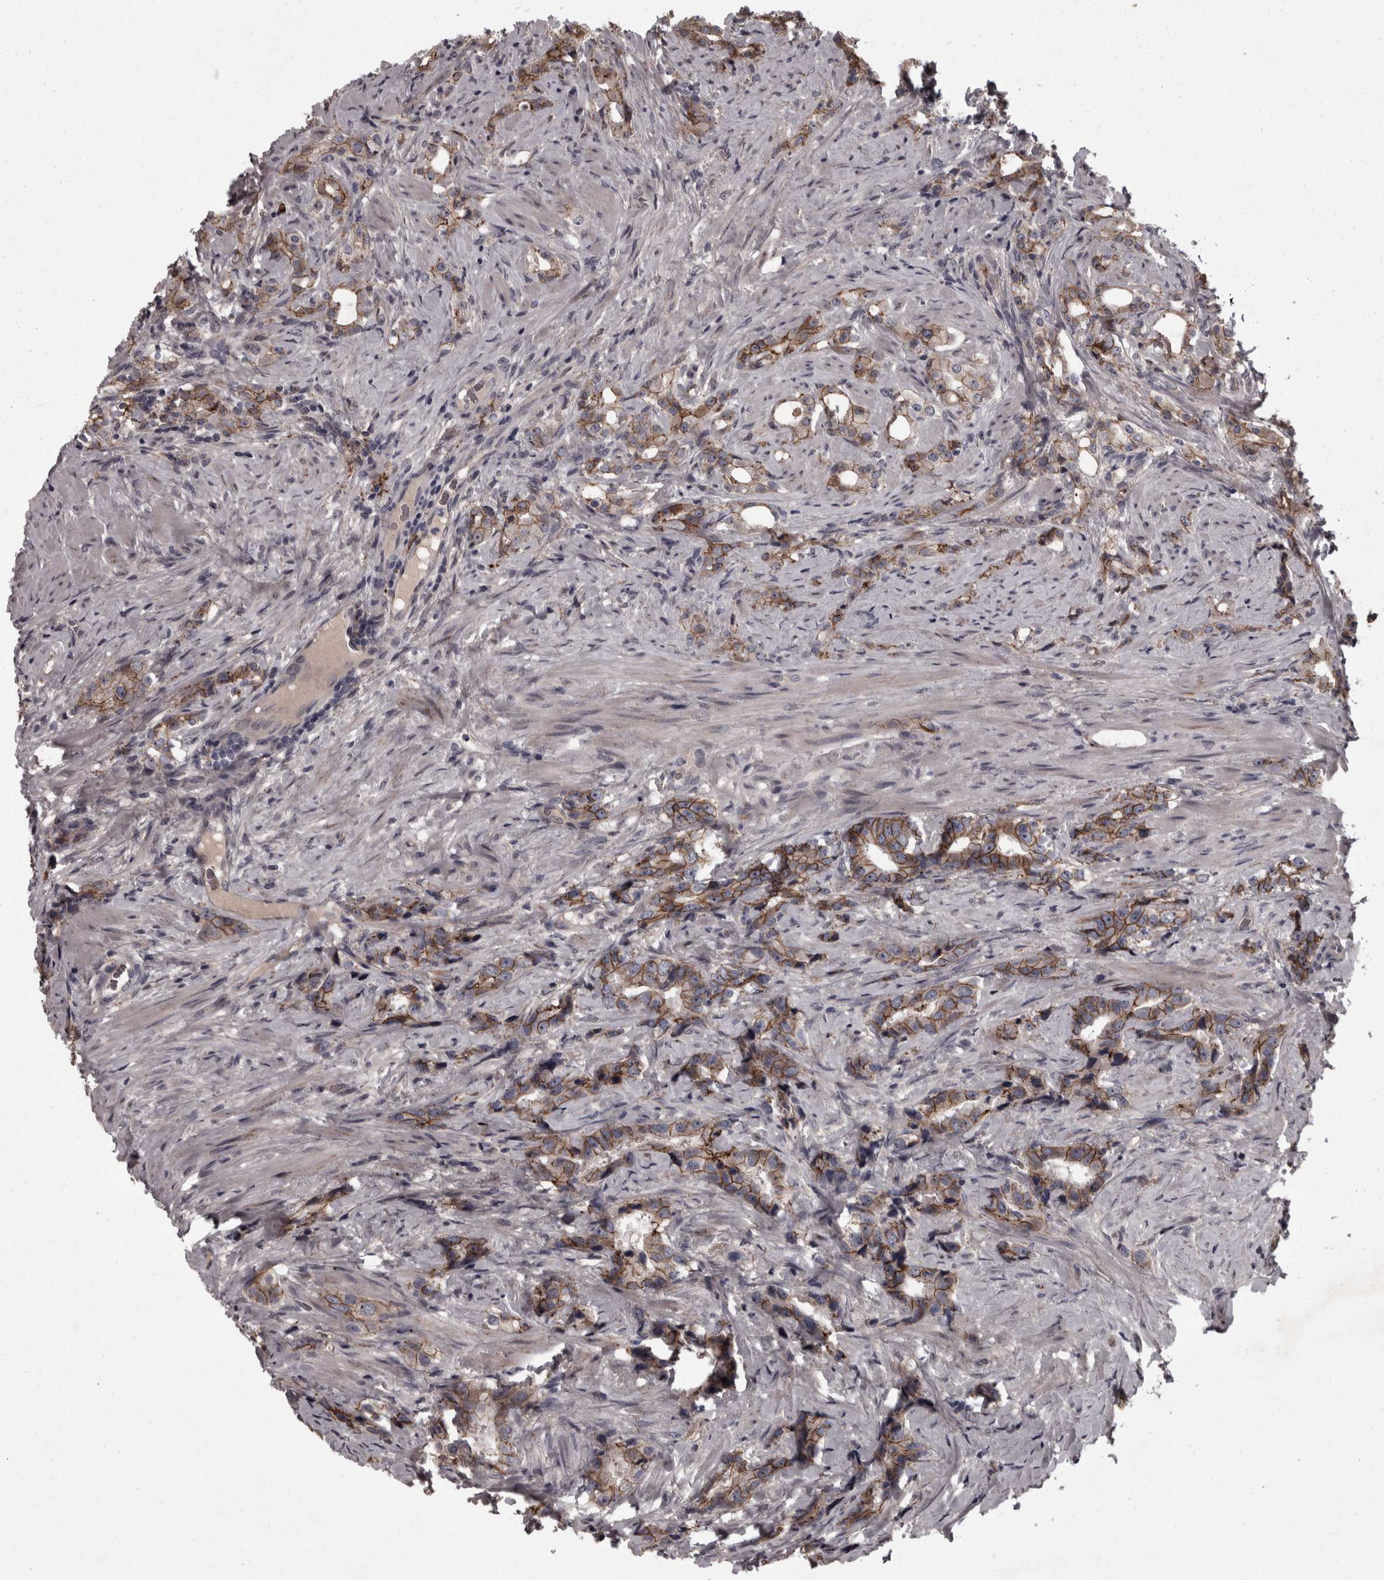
{"staining": {"intensity": "moderate", "quantity": "25%-75%", "location": "cytoplasmic/membranous"}, "tissue": "prostate cancer", "cell_type": "Tumor cells", "image_type": "cancer", "snomed": [{"axis": "morphology", "description": "Adenocarcinoma, High grade"}, {"axis": "topography", "description": "Prostate"}], "caption": "Human prostate cancer (adenocarcinoma (high-grade)) stained with a brown dye shows moderate cytoplasmic/membranous positive expression in approximately 25%-75% of tumor cells.", "gene": "PCDH17", "patient": {"sex": "male", "age": 63}}